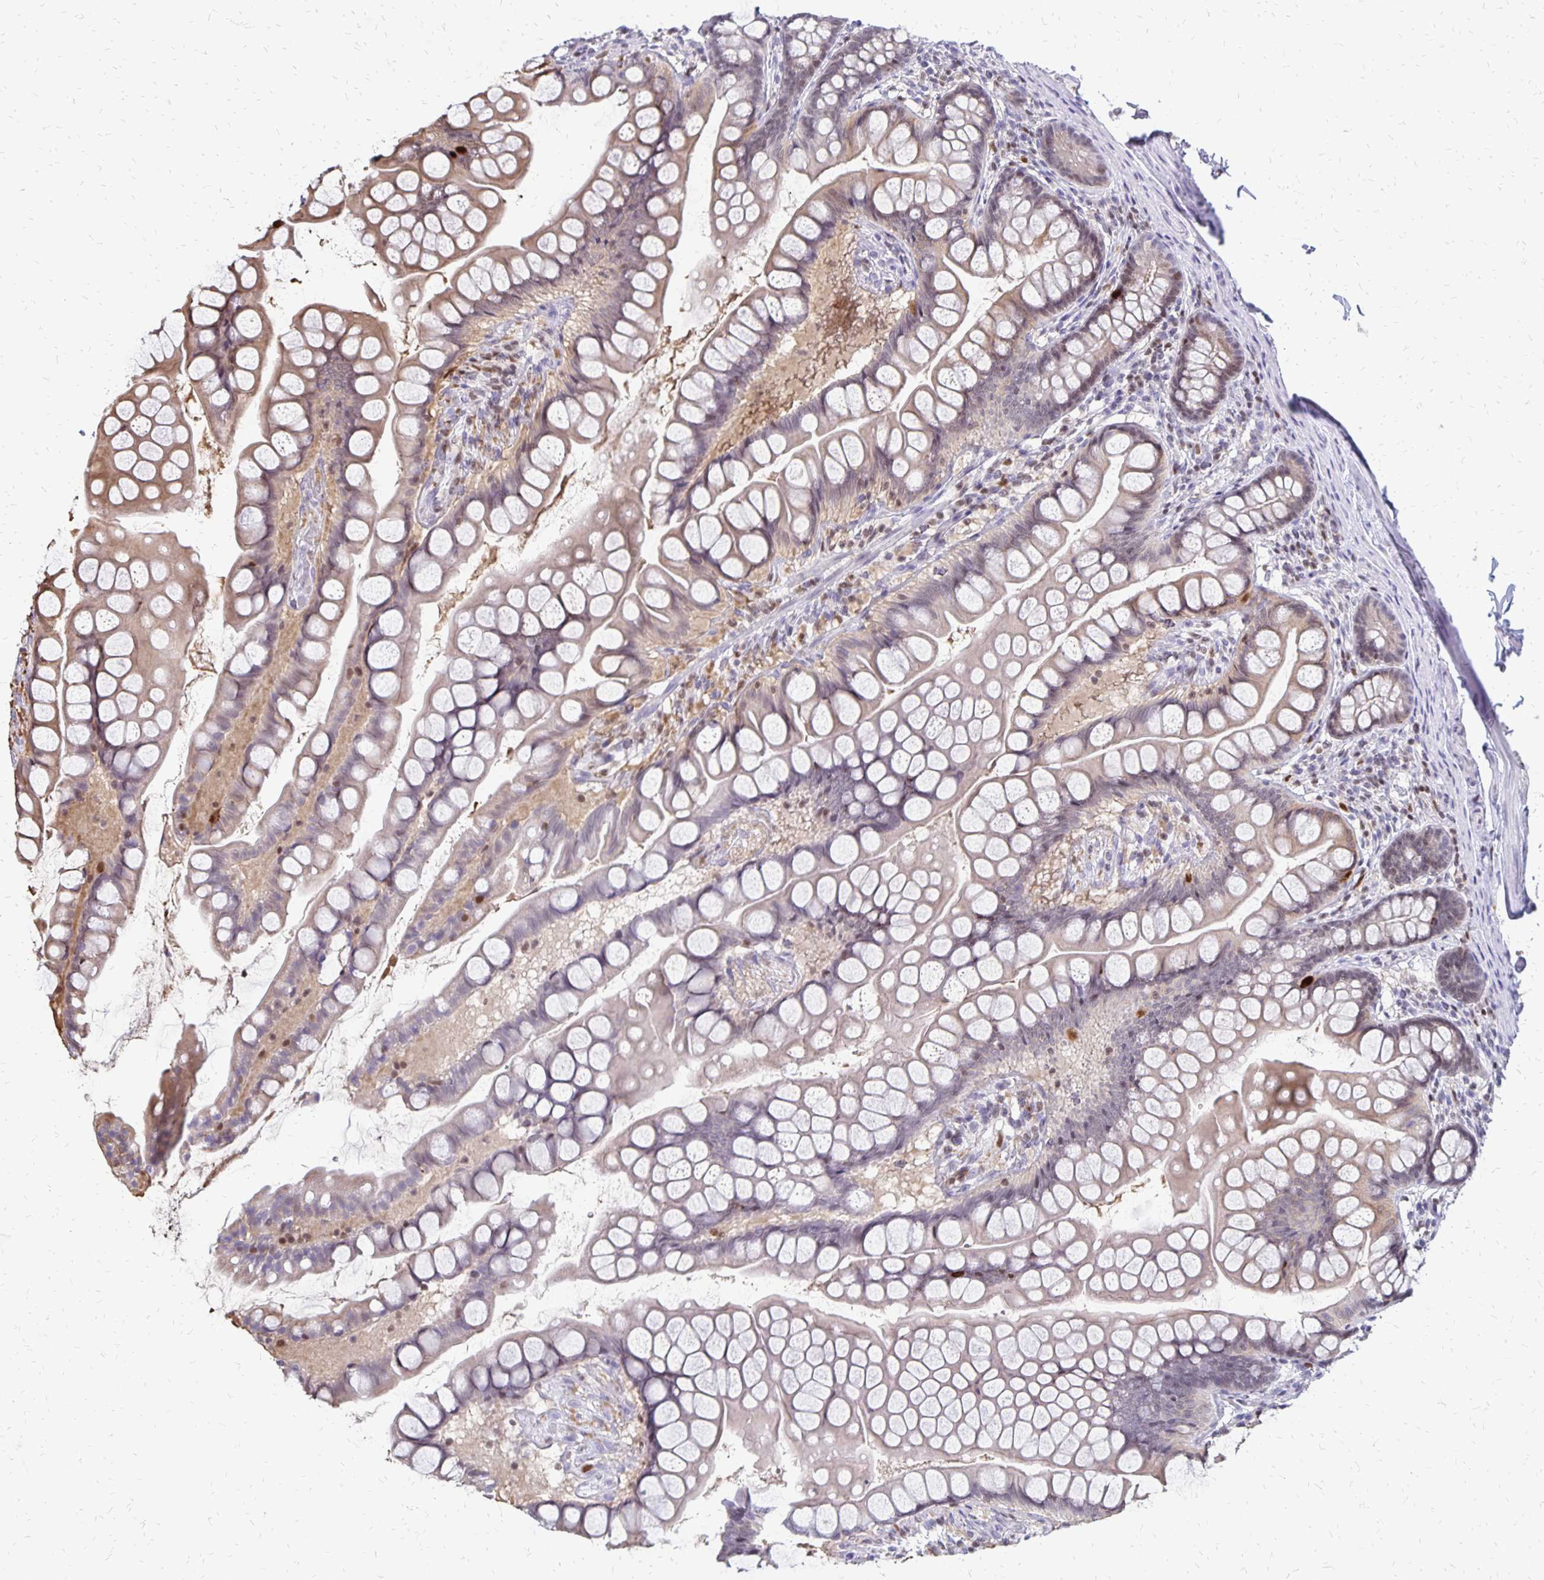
{"staining": {"intensity": "weak", "quantity": "25%-75%", "location": "nuclear"}, "tissue": "small intestine", "cell_type": "Glandular cells", "image_type": "normal", "snomed": [{"axis": "morphology", "description": "Normal tissue, NOS"}, {"axis": "topography", "description": "Small intestine"}], "caption": "Immunohistochemical staining of unremarkable human small intestine shows weak nuclear protein staining in about 25%-75% of glandular cells.", "gene": "DCK", "patient": {"sex": "male", "age": 70}}